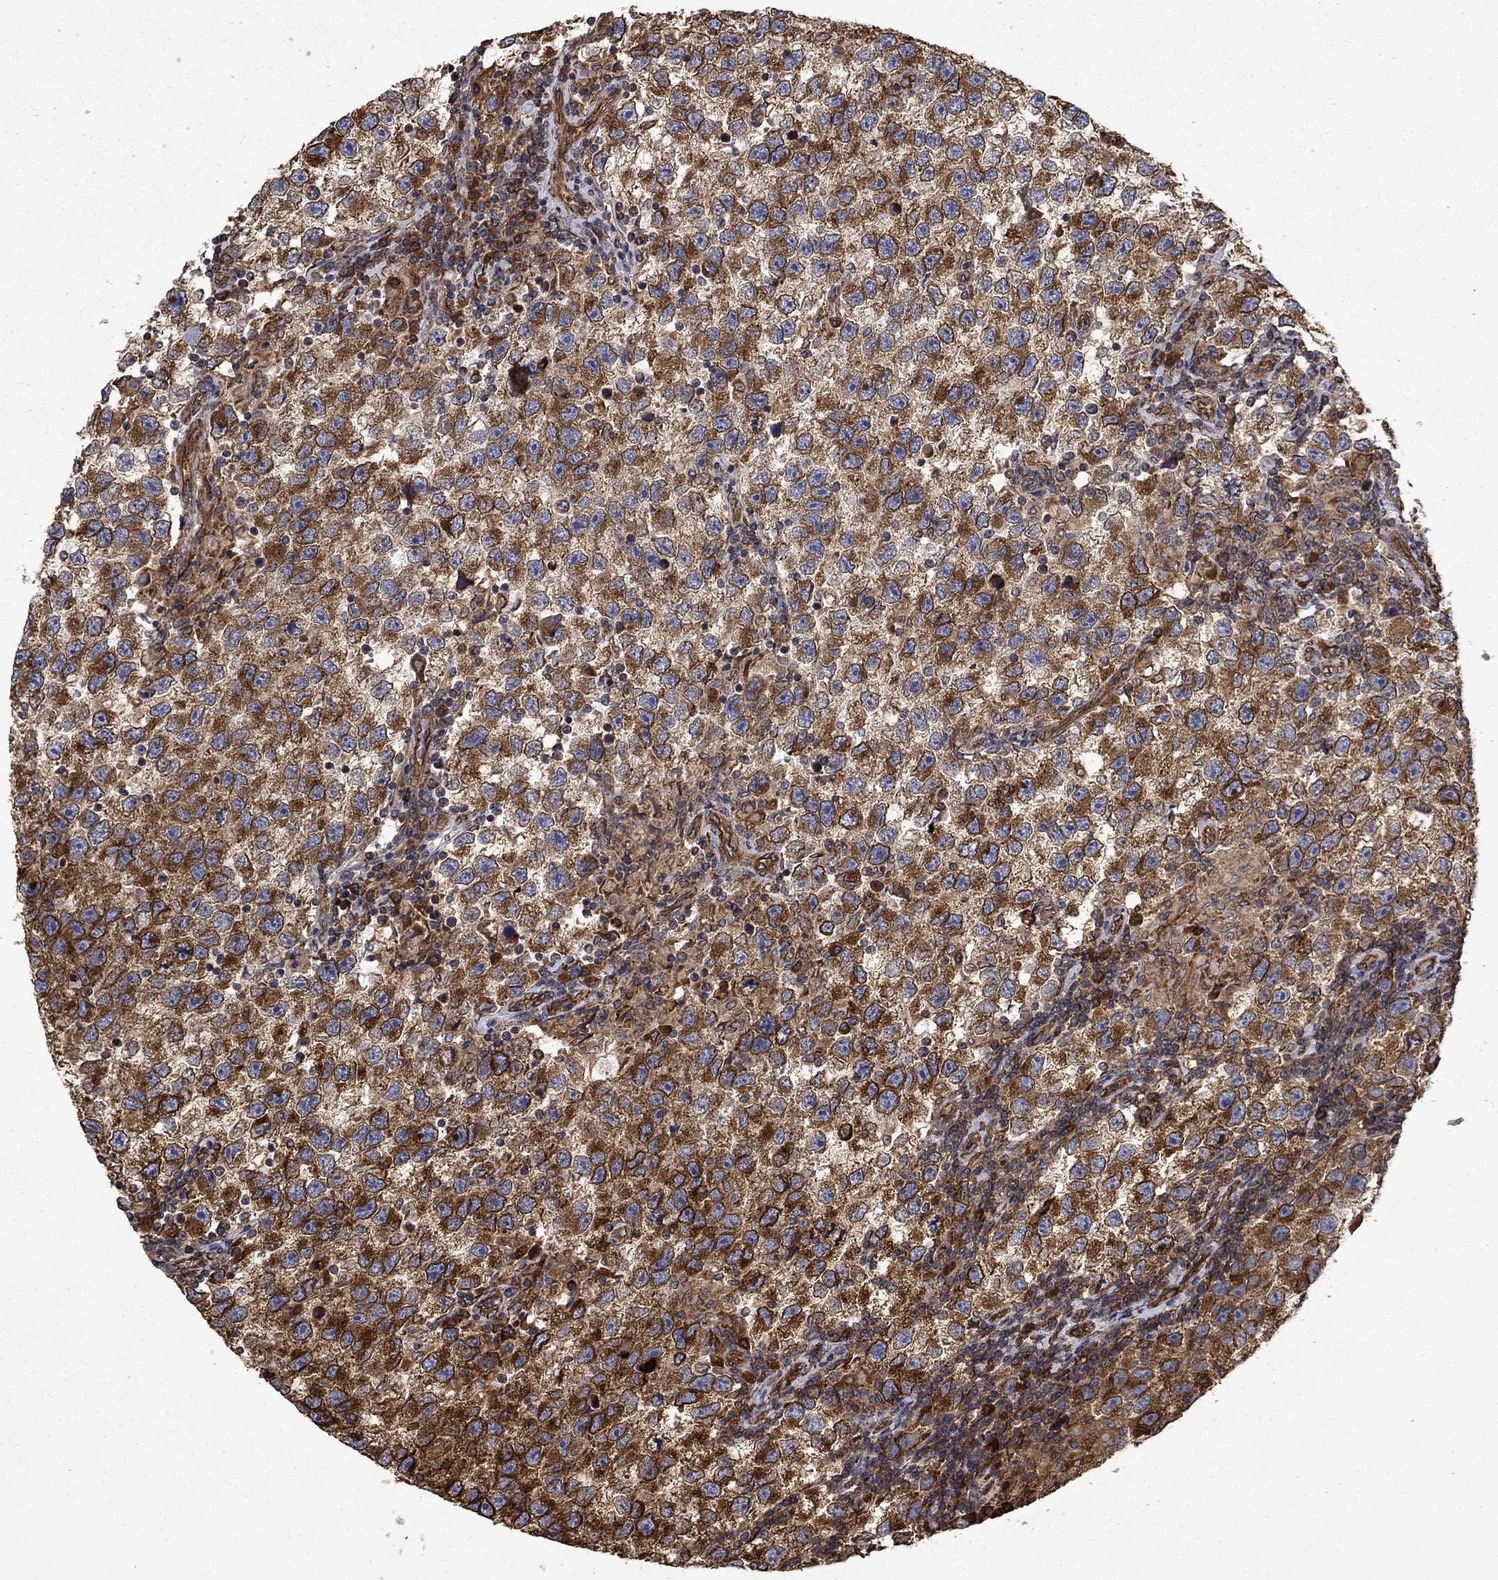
{"staining": {"intensity": "strong", "quantity": "25%-75%", "location": "cytoplasmic/membranous"}, "tissue": "testis cancer", "cell_type": "Tumor cells", "image_type": "cancer", "snomed": [{"axis": "morphology", "description": "Seminoma, NOS"}, {"axis": "topography", "description": "Testis"}], "caption": "This histopathology image displays immunohistochemistry staining of human testis cancer (seminoma), with high strong cytoplasmic/membranous staining in about 25%-75% of tumor cells.", "gene": "CUTC", "patient": {"sex": "male", "age": 26}}